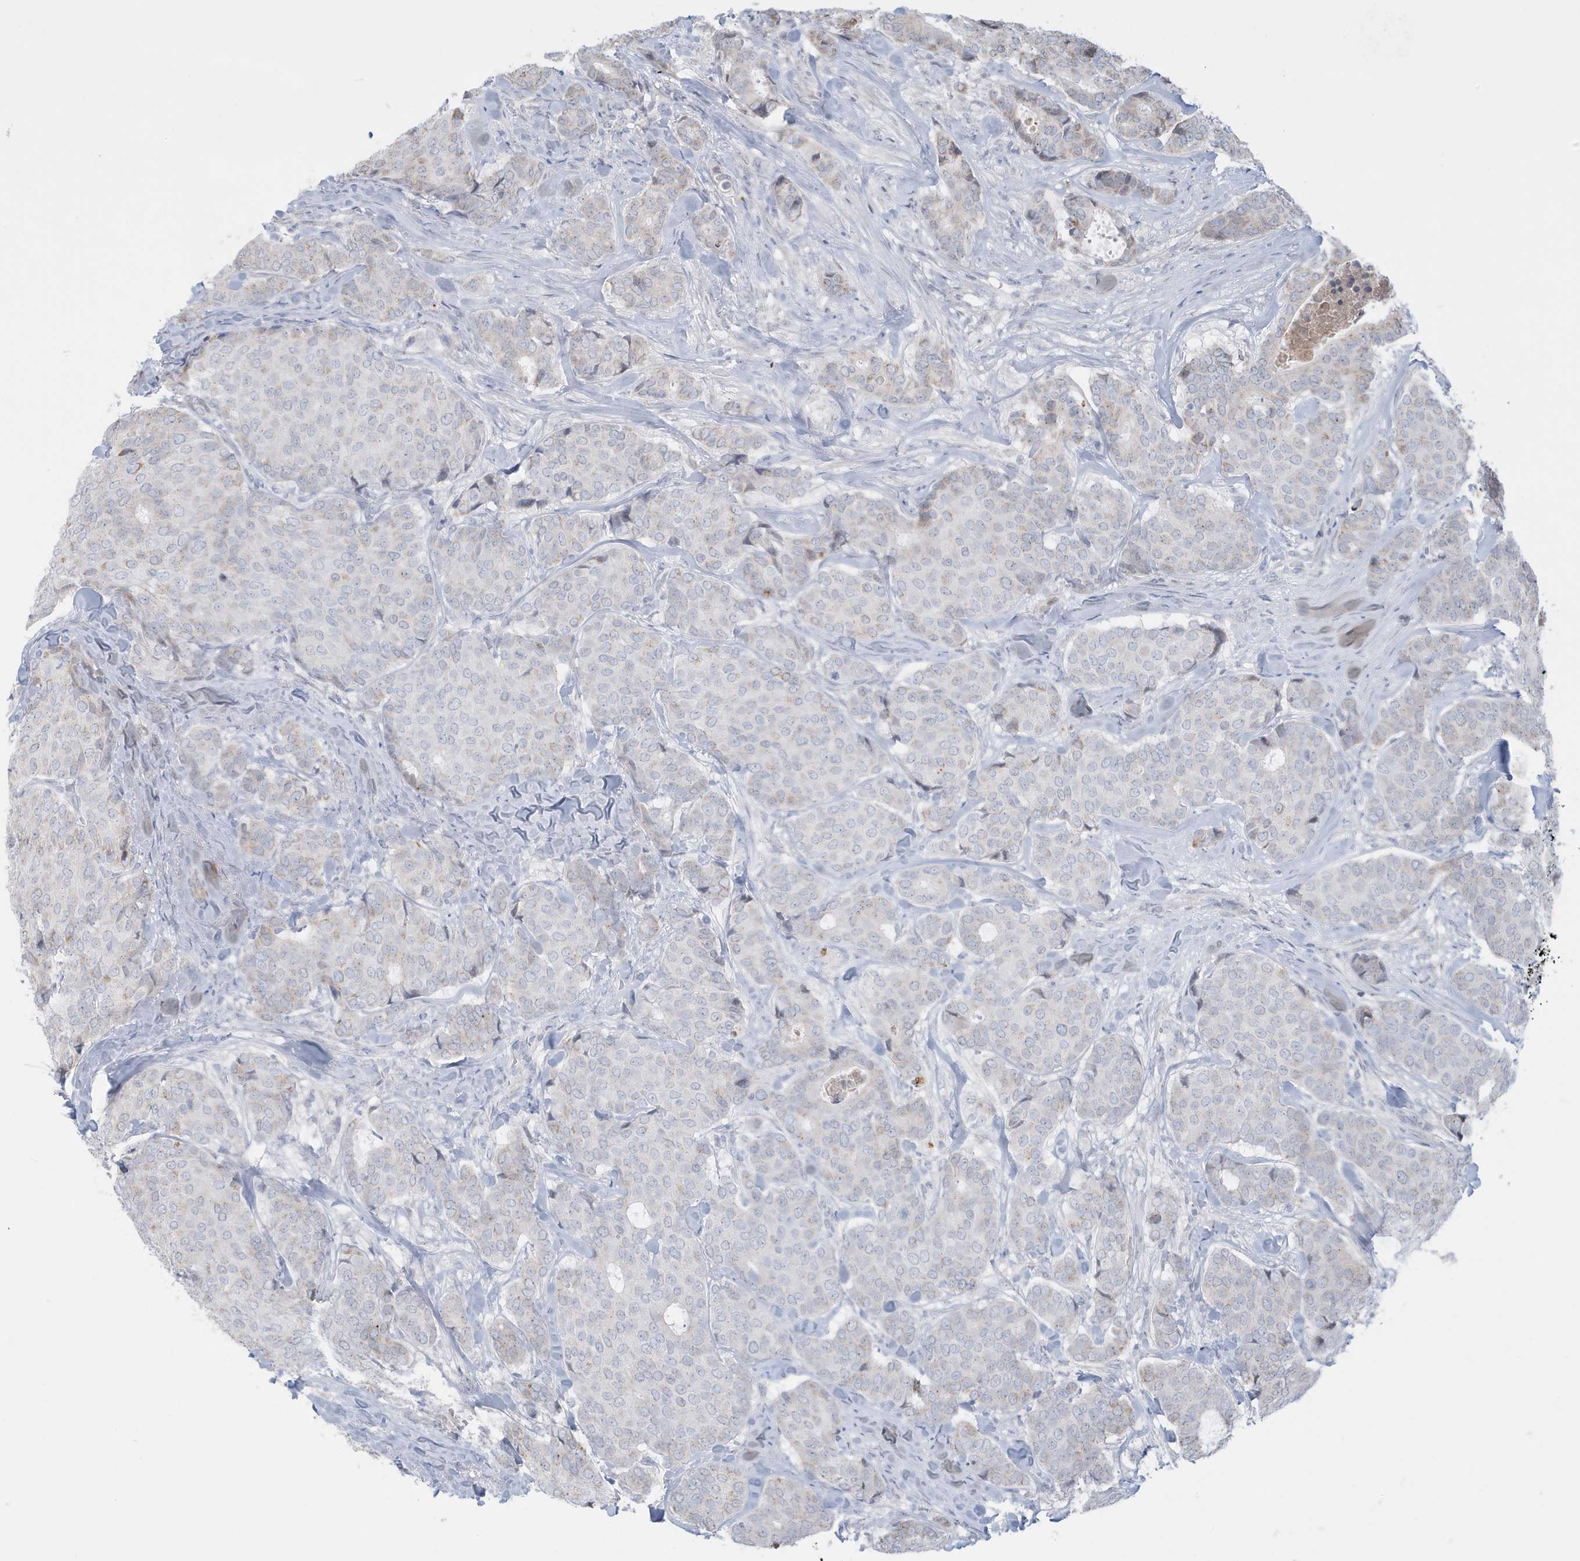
{"staining": {"intensity": "negative", "quantity": "none", "location": "none"}, "tissue": "breast cancer", "cell_type": "Tumor cells", "image_type": "cancer", "snomed": [{"axis": "morphology", "description": "Duct carcinoma"}, {"axis": "topography", "description": "Breast"}], "caption": "This is an immunohistochemistry (IHC) micrograph of human invasive ductal carcinoma (breast). There is no positivity in tumor cells.", "gene": "FNDC1", "patient": {"sex": "female", "age": 75}}